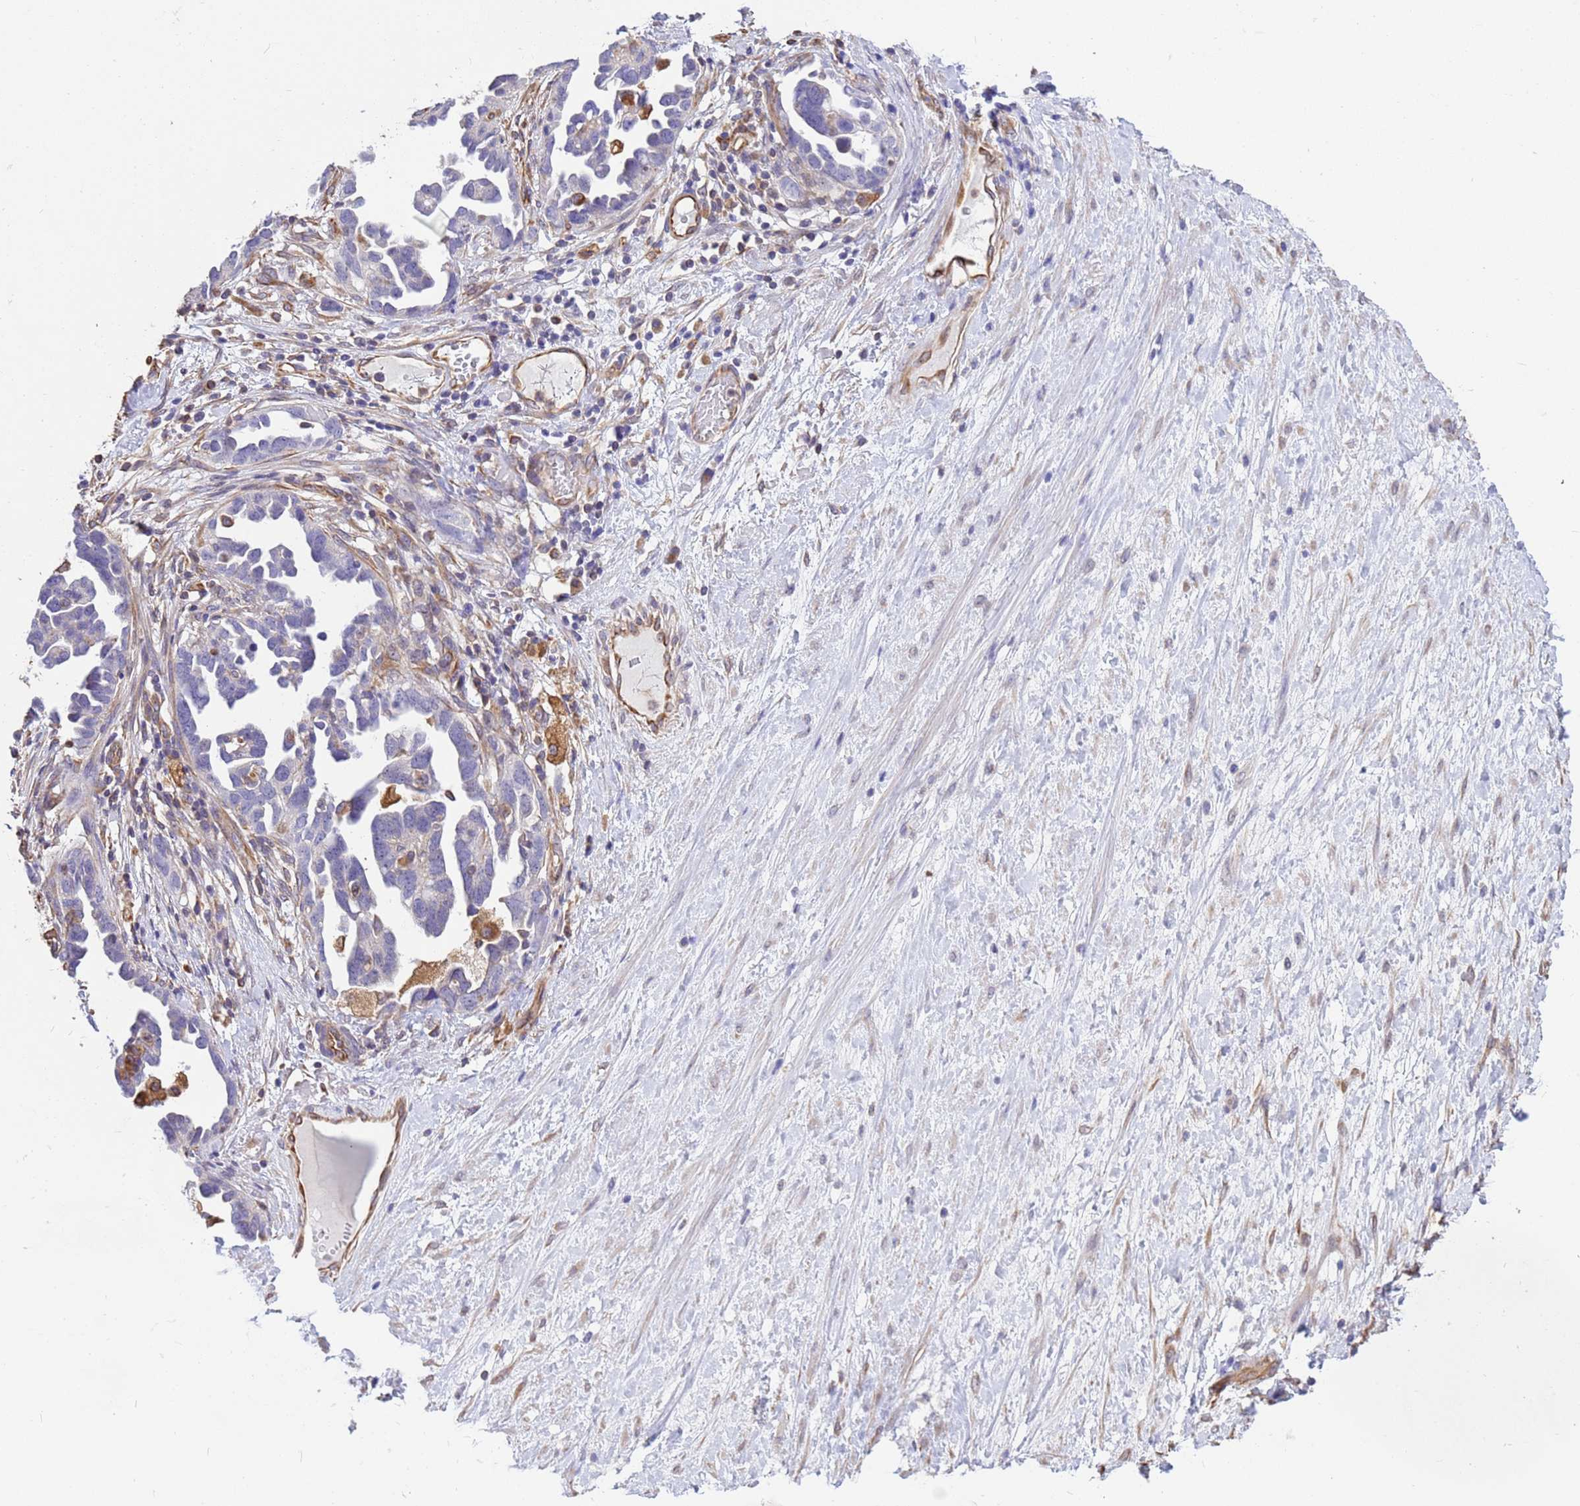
{"staining": {"intensity": "negative", "quantity": "none", "location": "none"}, "tissue": "ovarian cancer", "cell_type": "Tumor cells", "image_type": "cancer", "snomed": [{"axis": "morphology", "description": "Cystadenocarcinoma, serous, NOS"}, {"axis": "topography", "description": "Ovary"}], "caption": "Micrograph shows no significant protein expression in tumor cells of ovarian cancer (serous cystadenocarcinoma).", "gene": "TCEAL3", "patient": {"sex": "female", "age": 54}}